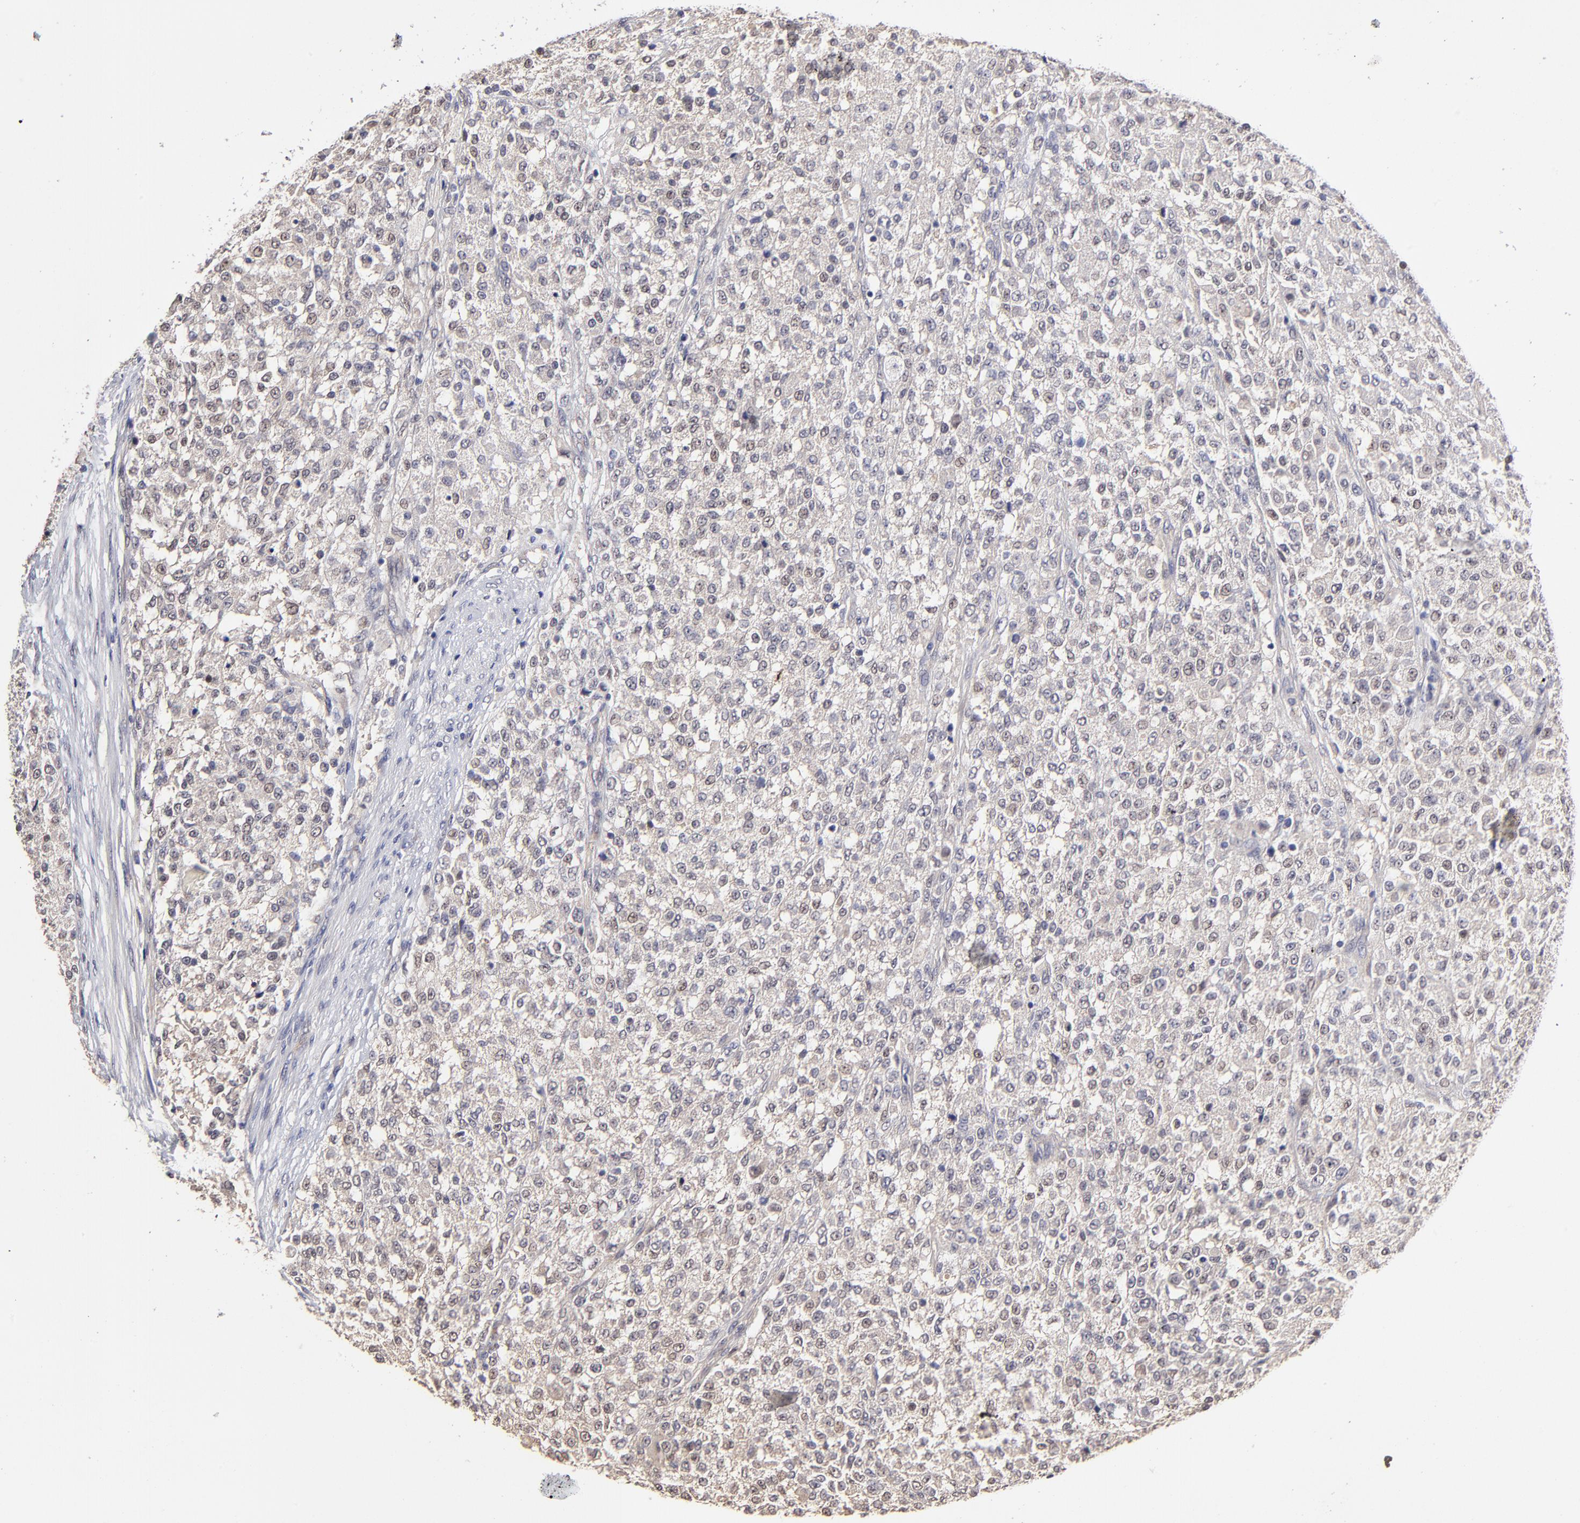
{"staining": {"intensity": "weak", "quantity": ">75%", "location": "cytoplasmic/membranous"}, "tissue": "testis cancer", "cell_type": "Tumor cells", "image_type": "cancer", "snomed": [{"axis": "morphology", "description": "Seminoma, NOS"}, {"axis": "topography", "description": "Testis"}], "caption": "IHC photomicrograph of seminoma (testis) stained for a protein (brown), which reveals low levels of weak cytoplasmic/membranous staining in approximately >75% of tumor cells.", "gene": "ZNF10", "patient": {"sex": "male", "age": 59}}